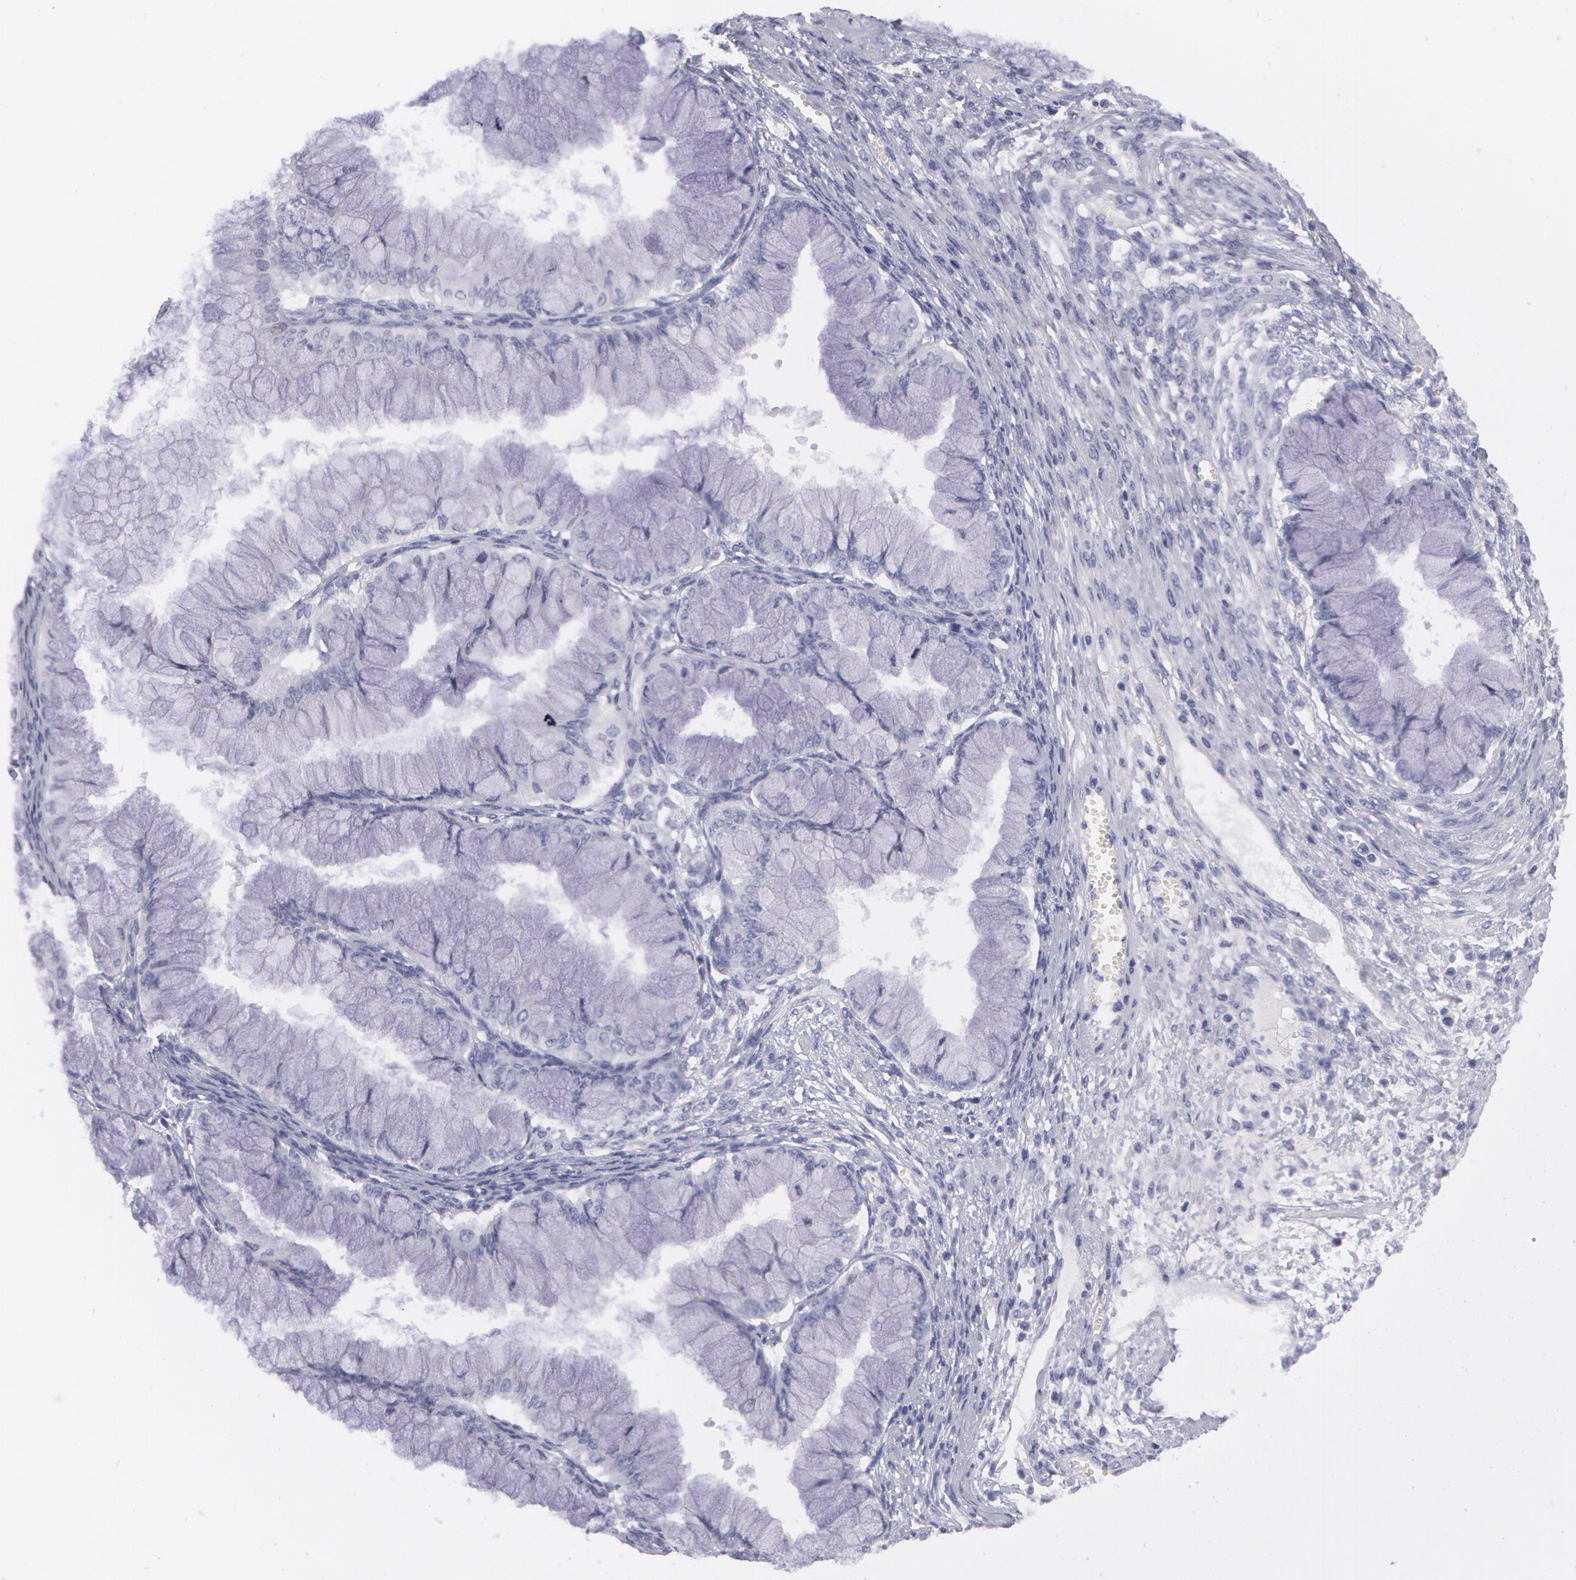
{"staining": {"intensity": "negative", "quantity": "none", "location": "none"}, "tissue": "ovarian cancer", "cell_type": "Tumor cells", "image_type": "cancer", "snomed": [{"axis": "morphology", "description": "Cystadenocarcinoma, mucinous, NOS"}, {"axis": "topography", "description": "Ovary"}], "caption": "Immunohistochemistry (IHC) micrograph of ovarian mucinous cystadenocarcinoma stained for a protein (brown), which exhibits no positivity in tumor cells.", "gene": "AMACR", "patient": {"sex": "female", "age": 63}}